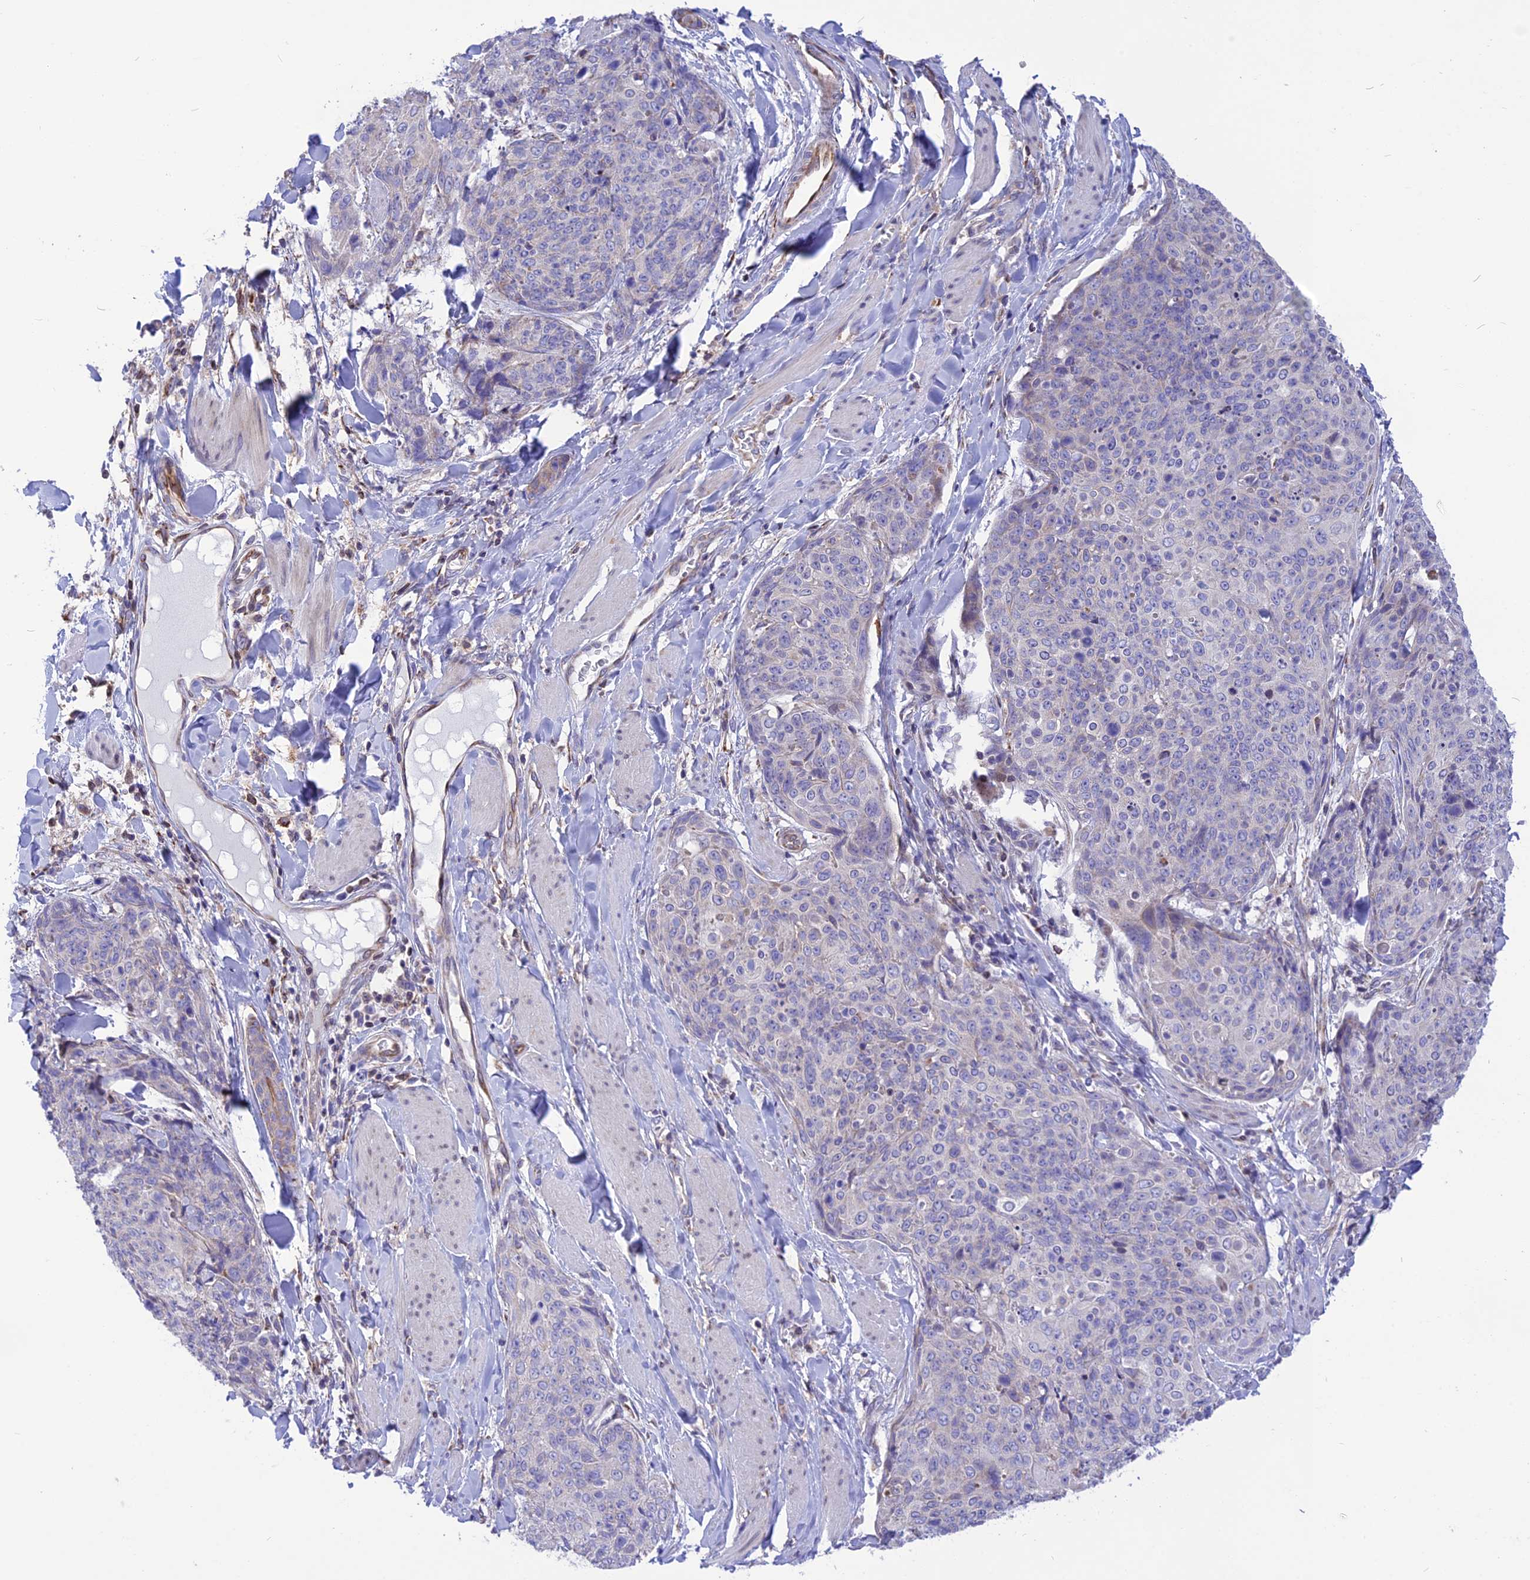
{"staining": {"intensity": "negative", "quantity": "none", "location": "none"}, "tissue": "skin cancer", "cell_type": "Tumor cells", "image_type": "cancer", "snomed": [{"axis": "morphology", "description": "Squamous cell carcinoma, NOS"}, {"axis": "topography", "description": "Skin"}, {"axis": "topography", "description": "Vulva"}], "caption": "Human skin cancer (squamous cell carcinoma) stained for a protein using immunohistochemistry exhibits no positivity in tumor cells.", "gene": "DOC2B", "patient": {"sex": "female", "age": 85}}